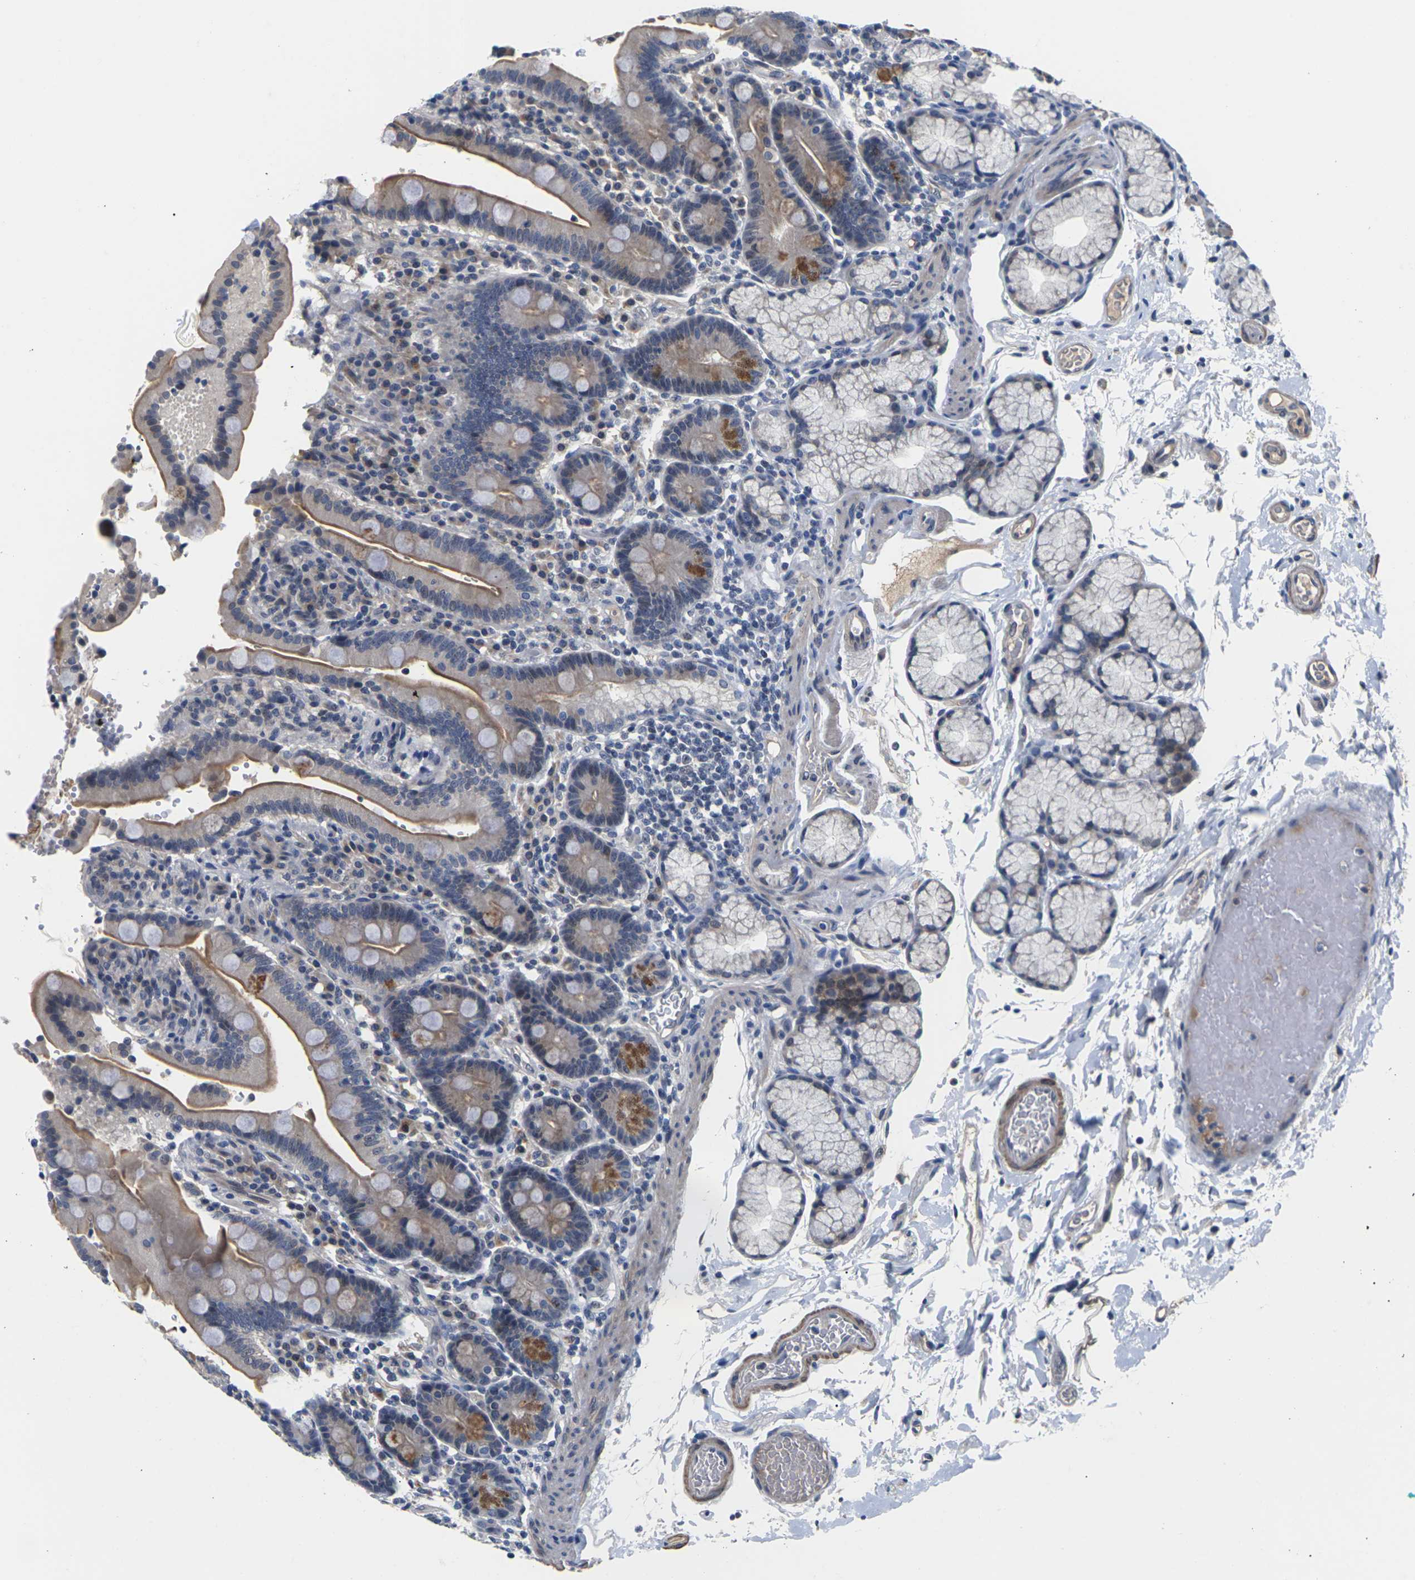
{"staining": {"intensity": "moderate", "quantity": "25%-75%", "location": "cytoplasmic/membranous"}, "tissue": "duodenum", "cell_type": "Glandular cells", "image_type": "normal", "snomed": [{"axis": "morphology", "description": "Normal tissue, NOS"}, {"axis": "topography", "description": "Small intestine, NOS"}], "caption": "Protein positivity by IHC reveals moderate cytoplasmic/membranous positivity in approximately 25%-75% of glandular cells in unremarkable duodenum.", "gene": "ST6GAL2", "patient": {"sex": "female", "age": 71}}